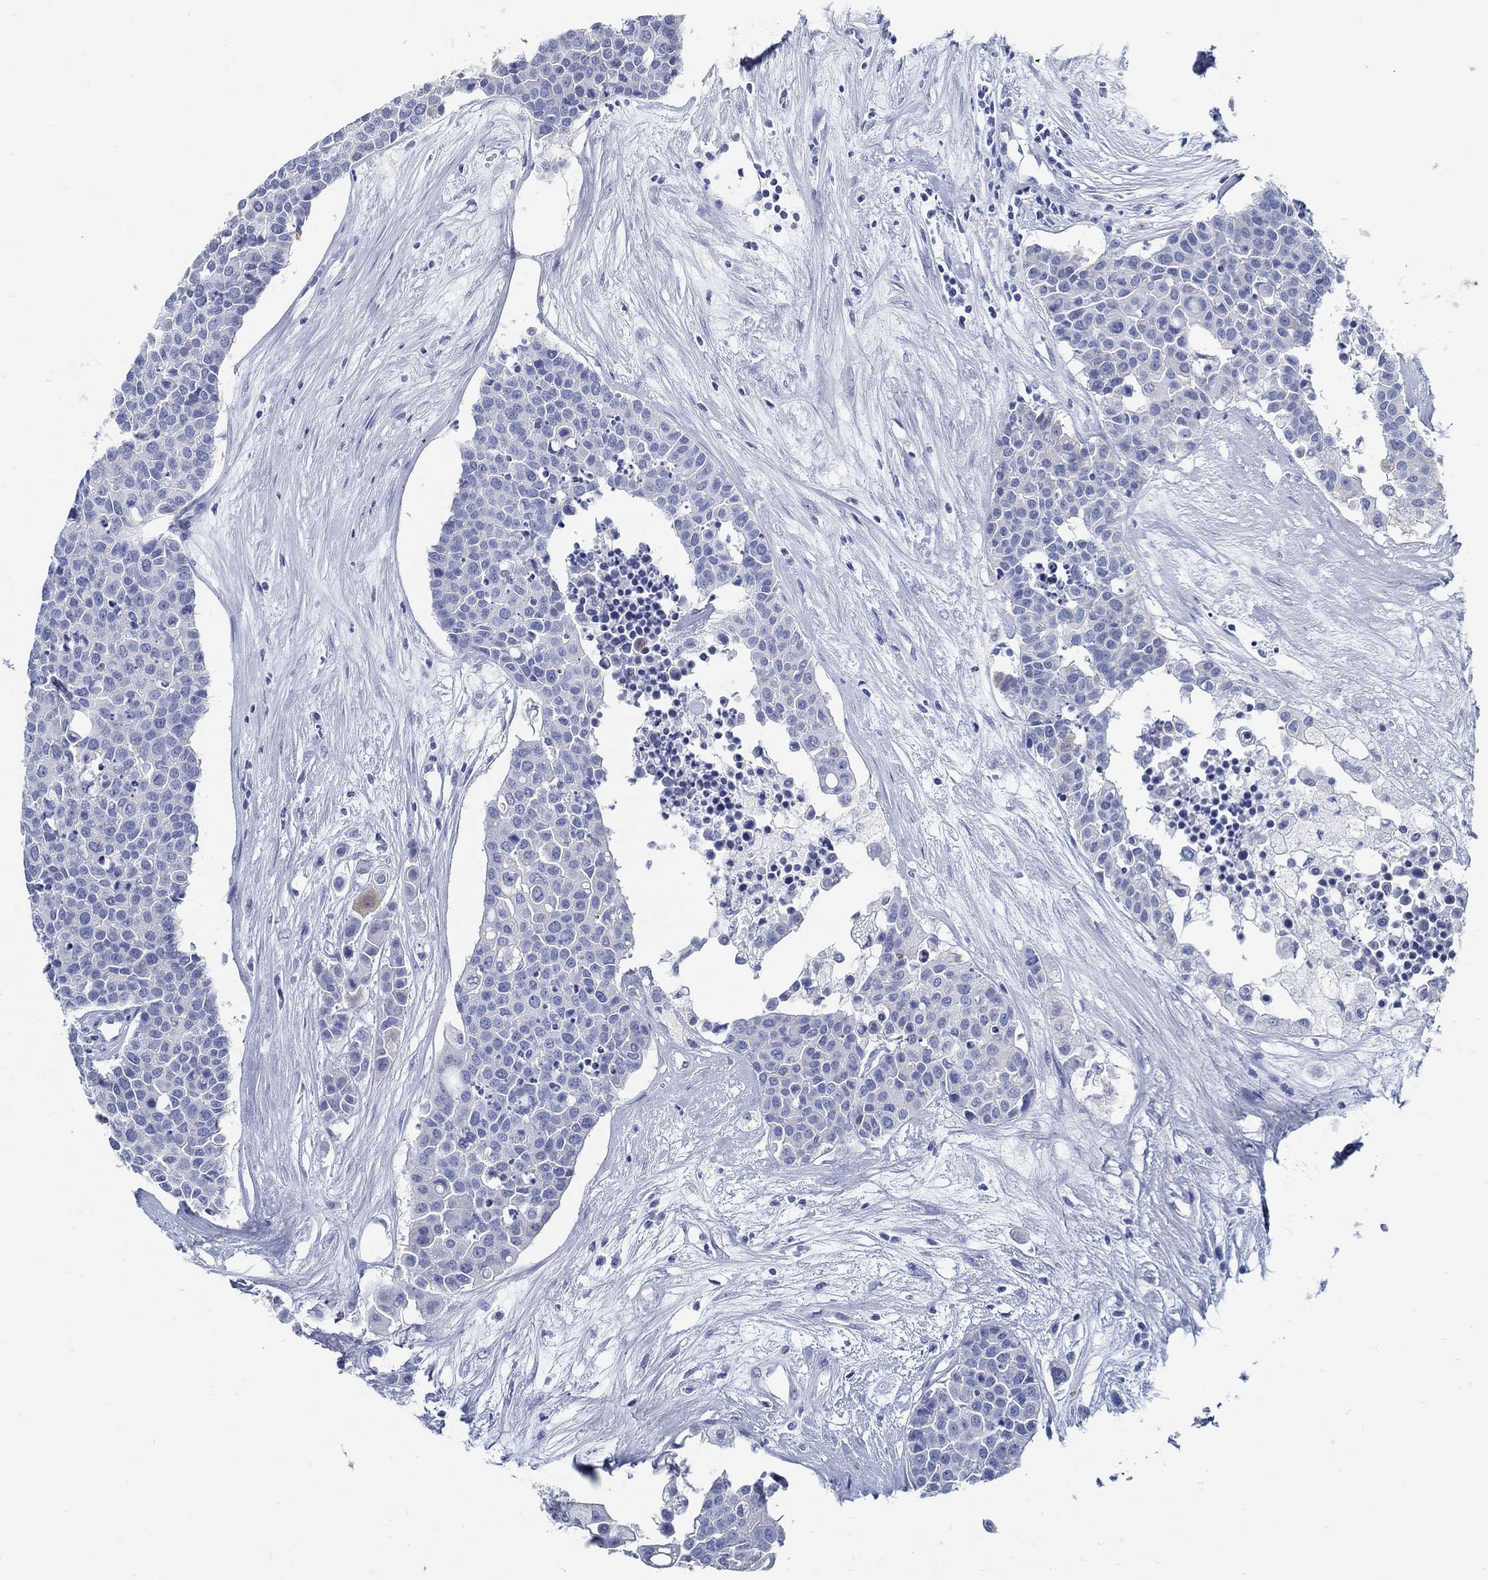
{"staining": {"intensity": "weak", "quantity": "<25%", "location": "cytoplasmic/membranous"}, "tissue": "carcinoid", "cell_type": "Tumor cells", "image_type": "cancer", "snomed": [{"axis": "morphology", "description": "Carcinoid, malignant, NOS"}, {"axis": "topography", "description": "Colon"}], "caption": "Immunohistochemistry (IHC) histopathology image of neoplastic tissue: human malignant carcinoid stained with DAB displays no significant protein staining in tumor cells. (DAB IHC, high magnification).", "gene": "SLC45A1", "patient": {"sex": "male", "age": 81}}